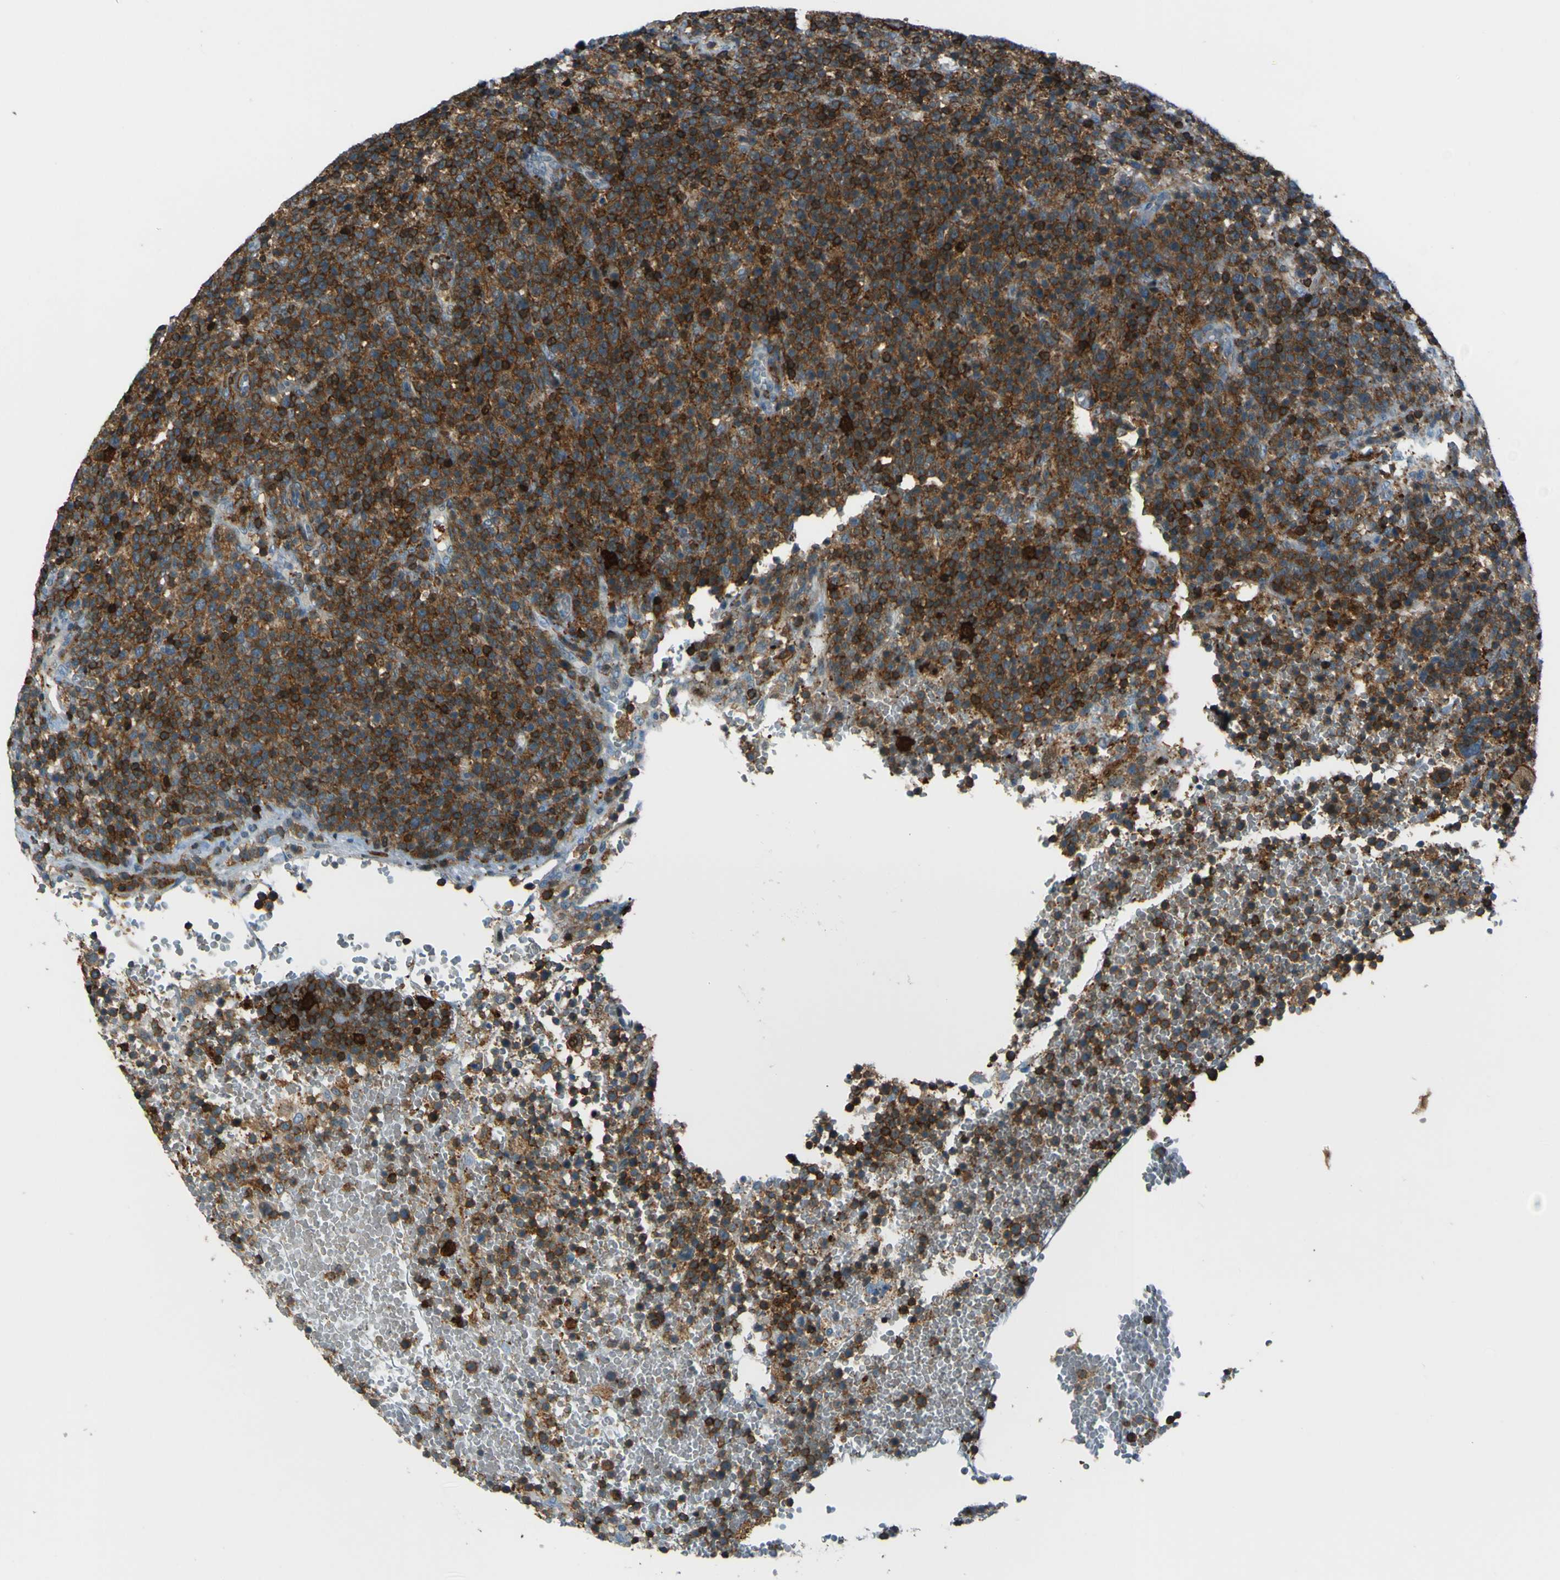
{"staining": {"intensity": "strong", "quantity": ">75%", "location": "cytoplasmic/membranous"}, "tissue": "lymphoma", "cell_type": "Tumor cells", "image_type": "cancer", "snomed": [{"axis": "morphology", "description": "Malignant lymphoma, non-Hodgkin's type, High grade"}, {"axis": "topography", "description": "Lymph node"}], "caption": "Lymphoma stained for a protein (brown) shows strong cytoplasmic/membranous positive expression in about >75% of tumor cells.", "gene": "PCDHB5", "patient": {"sex": "male", "age": 61}}